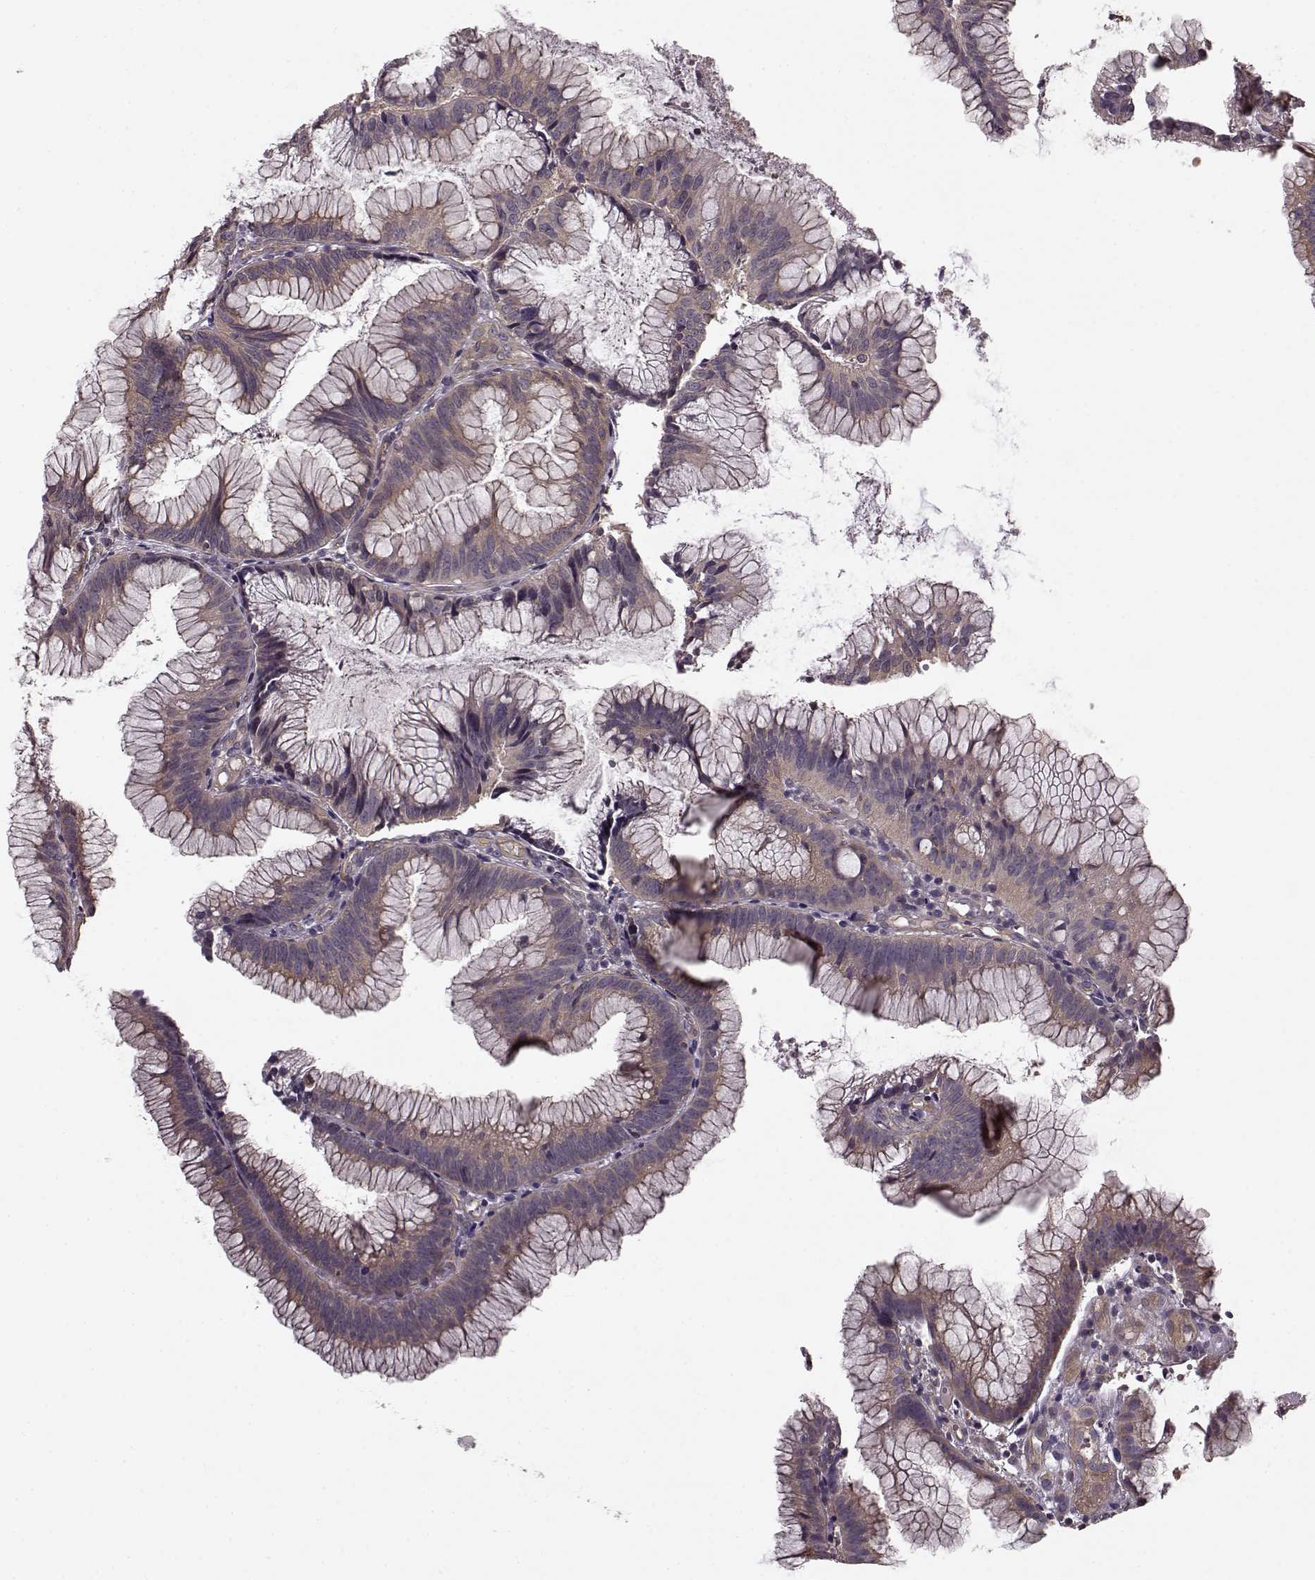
{"staining": {"intensity": "weak", "quantity": ">75%", "location": "cytoplasmic/membranous"}, "tissue": "colorectal cancer", "cell_type": "Tumor cells", "image_type": "cancer", "snomed": [{"axis": "morphology", "description": "Adenocarcinoma, NOS"}, {"axis": "topography", "description": "Colon"}], "caption": "Immunohistochemistry (IHC) of human colorectal cancer exhibits low levels of weak cytoplasmic/membranous positivity in approximately >75% of tumor cells.", "gene": "SLAIN2", "patient": {"sex": "female", "age": 78}}